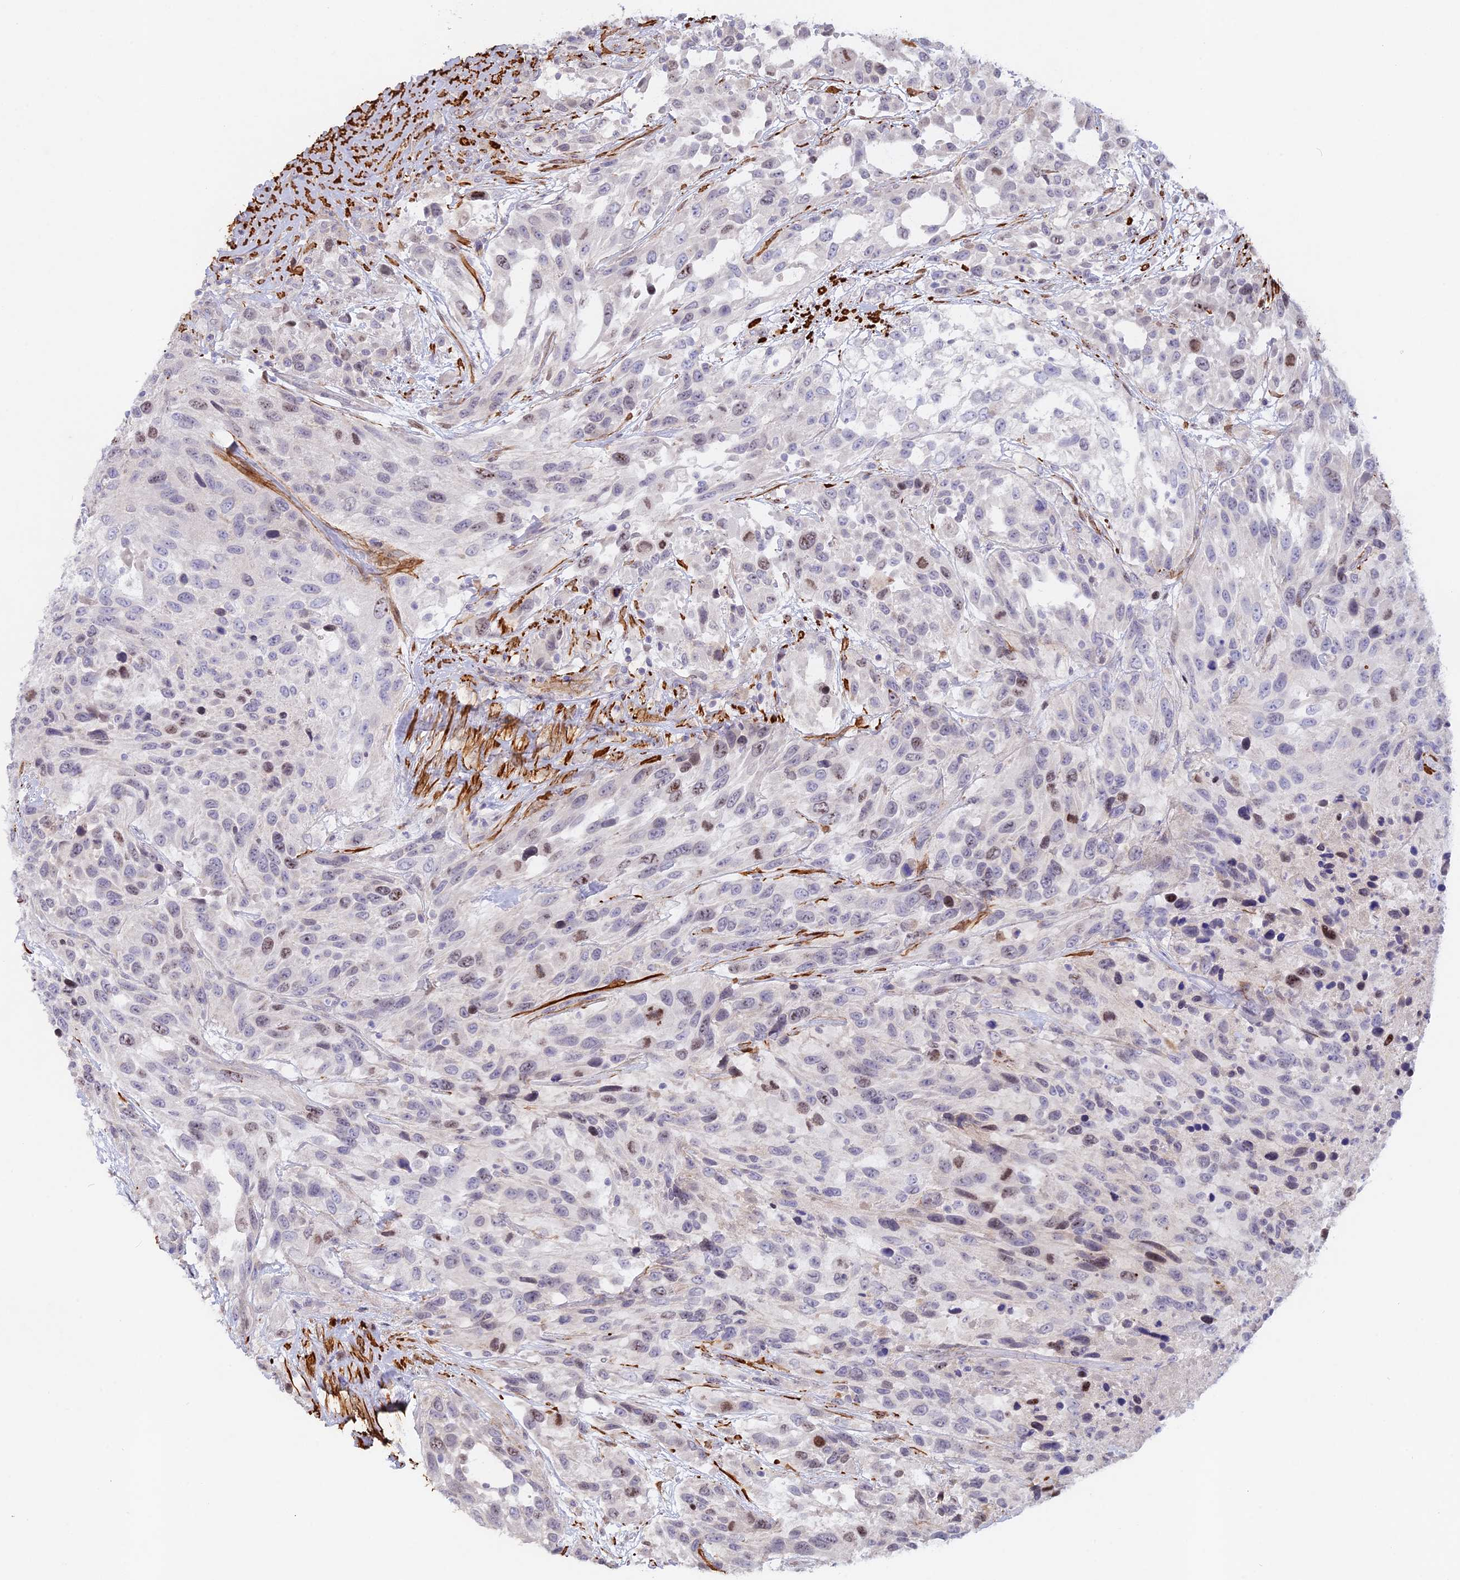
{"staining": {"intensity": "moderate", "quantity": "<25%", "location": "nuclear"}, "tissue": "urothelial cancer", "cell_type": "Tumor cells", "image_type": "cancer", "snomed": [{"axis": "morphology", "description": "Urothelial carcinoma, High grade"}, {"axis": "topography", "description": "Urinary bladder"}], "caption": "The micrograph exhibits staining of urothelial cancer, revealing moderate nuclear protein expression (brown color) within tumor cells.", "gene": "CCDC154", "patient": {"sex": "female", "age": 70}}